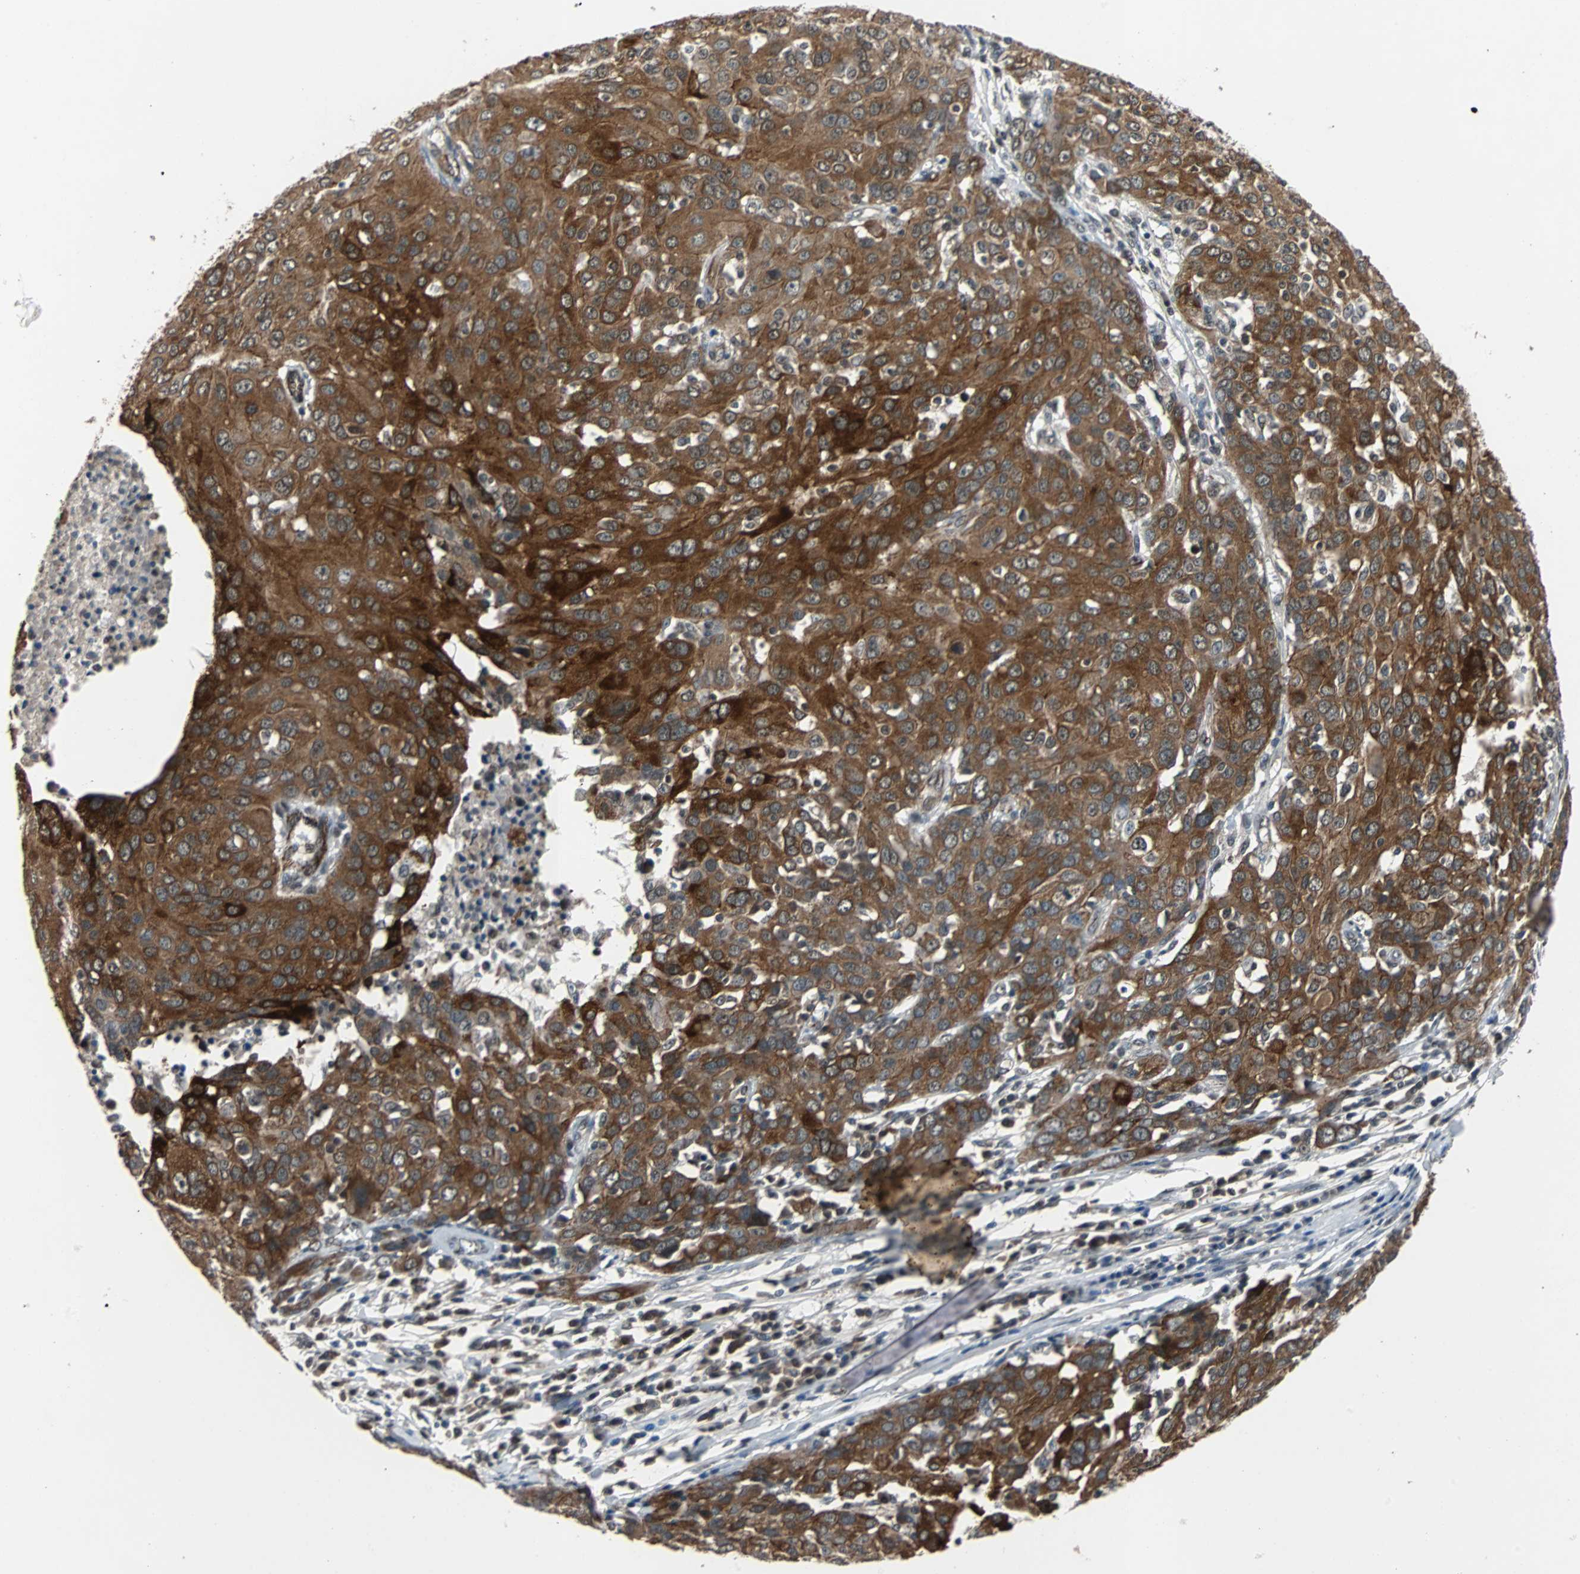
{"staining": {"intensity": "strong", "quantity": ">75%", "location": "cytoplasmic/membranous"}, "tissue": "ovarian cancer", "cell_type": "Tumor cells", "image_type": "cancer", "snomed": [{"axis": "morphology", "description": "Carcinoma, endometroid"}, {"axis": "topography", "description": "Ovary"}], "caption": "Ovarian cancer stained with immunohistochemistry shows strong cytoplasmic/membranous staining in about >75% of tumor cells. The staining is performed using DAB brown chromogen to label protein expression. The nuclei are counter-stained blue using hematoxylin.", "gene": "LSR", "patient": {"sex": "female", "age": 50}}